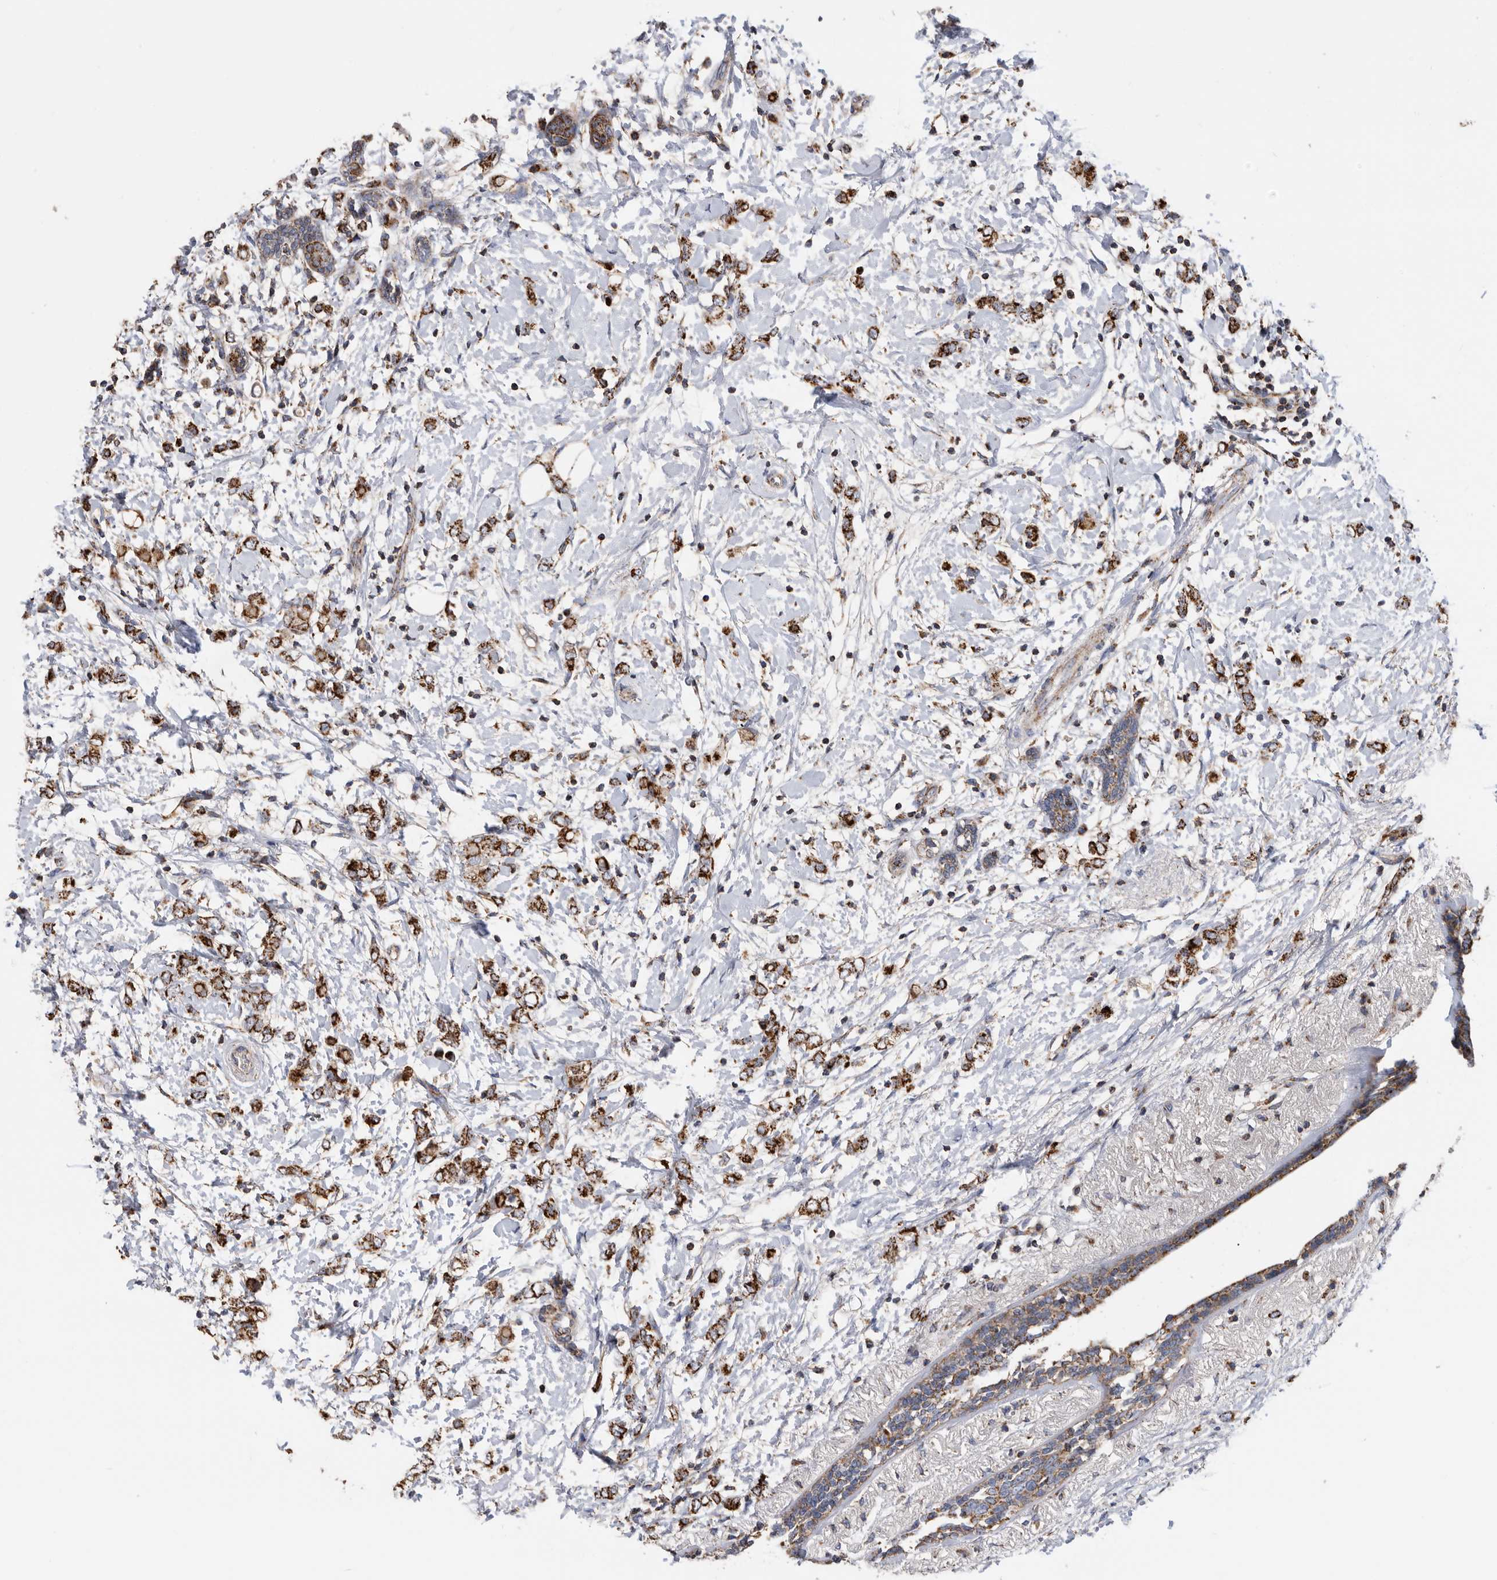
{"staining": {"intensity": "strong", "quantity": ">75%", "location": "cytoplasmic/membranous"}, "tissue": "breast cancer", "cell_type": "Tumor cells", "image_type": "cancer", "snomed": [{"axis": "morphology", "description": "Normal tissue, NOS"}, {"axis": "morphology", "description": "Lobular carcinoma"}, {"axis": "topography", "description": "Breast"}], "caption": "High-power microscopy captured an IHC histopathology image of breast lobular carcinoma, revealing strong cytoplasmic/membranous staining in about >75% of tumor cells. The protein of interest is shown in brown color, while the nuclei are stained blue.", "gene": "WFDC1", "patient": {"sex": "female", "age": 47}}